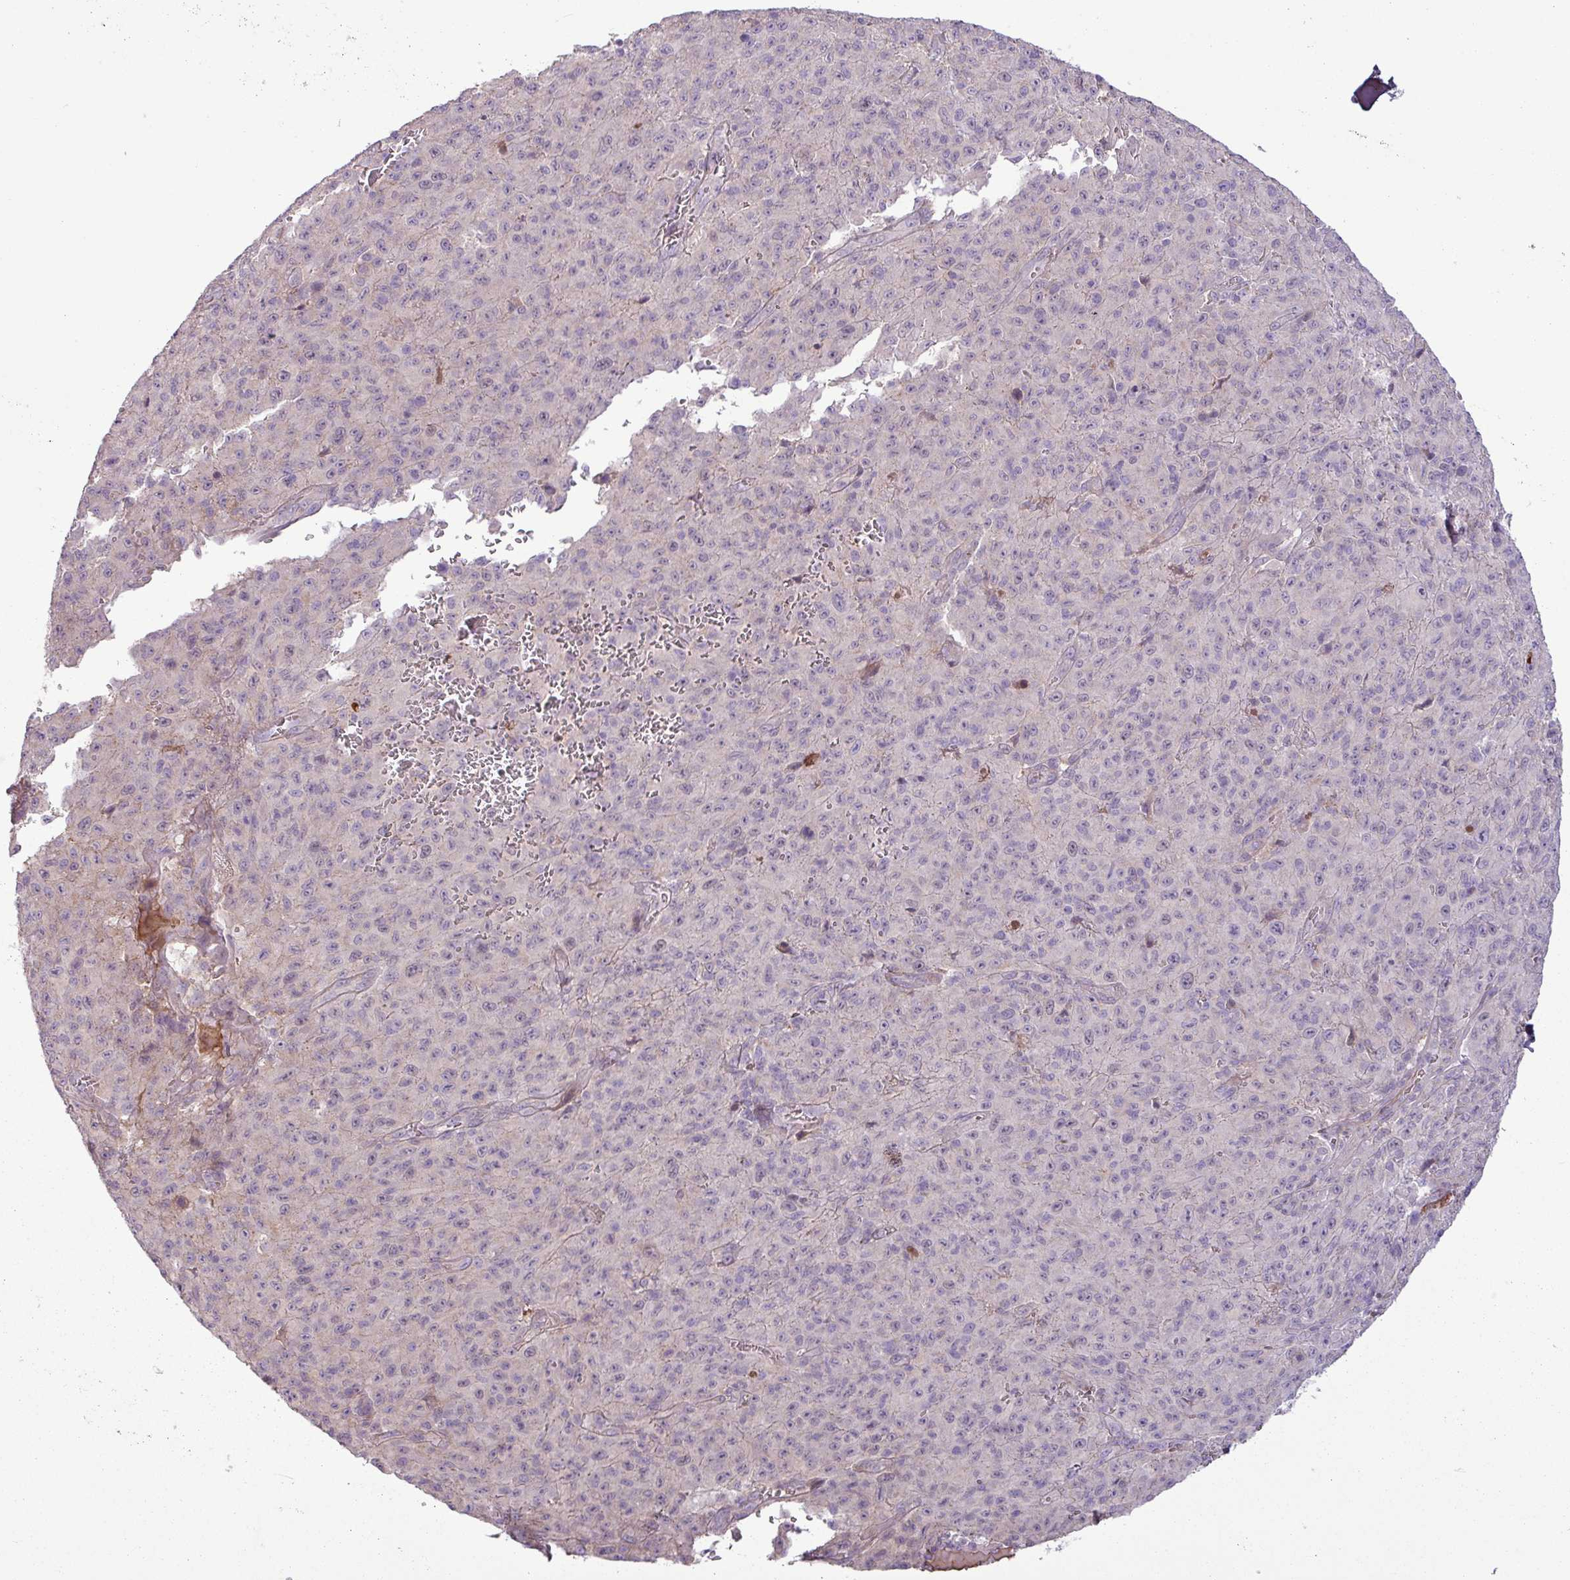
{"staining": {"intensity": "negative", "quantity": "none", "location": "none"}, "tissue": "melanoma", "cell_type": "Tumor cells", "image_type": "cancer", "snomed": [{"axis": "morphology", "description": "Malignant melanoma, NOS"}, {"axis": "topography", "description": "Skin"}], "caption": "DAB (3,3'-diaminobenzidine) immunohistochemical staining of malignant melanoma reveals no significant positivity in tumor cells.", "gene": "C4B", "patient": {"sex": "male", "age": 46}}